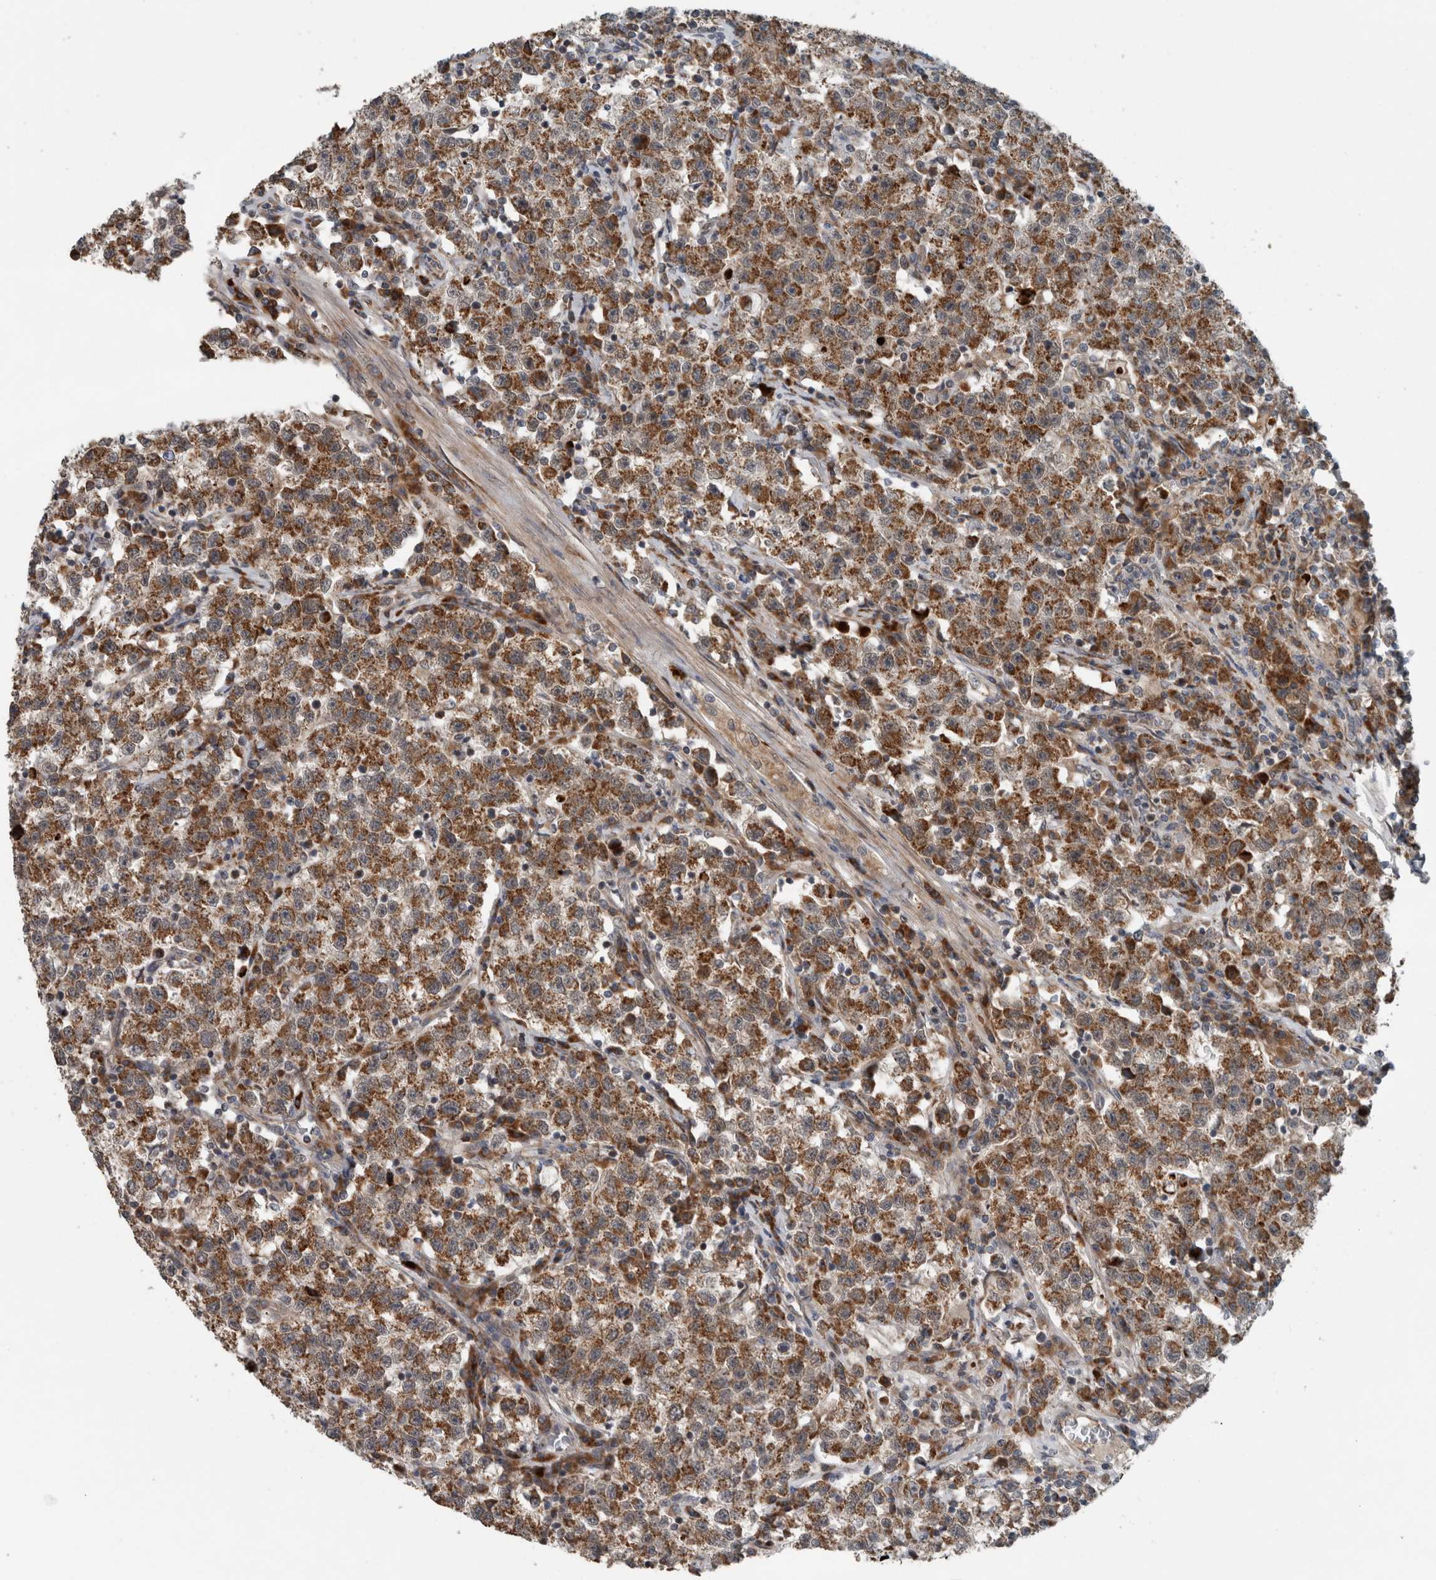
{"staining": {"intensity": "moderate", "quantity": ">75%", "location": "cytoplasmic/membranous"}, "tissue": "testis cancer", "cell_type": "Tumor cells", "image_type": "cancer", "snomed": [{"axis": "morphology", "description": "Seminoma, NOS"}, {"axis": "topography", "description": "Testis"}], "caption": "This image reveals testis cancer stained with IHC to label a protein in brown. The cytoplasmic/membranous of tumor cells show moderate positivity for the protein. Nuclei are counter-stained blue.", "gene": "GBA2", "patient": {"sex": "male", "age": 22}}